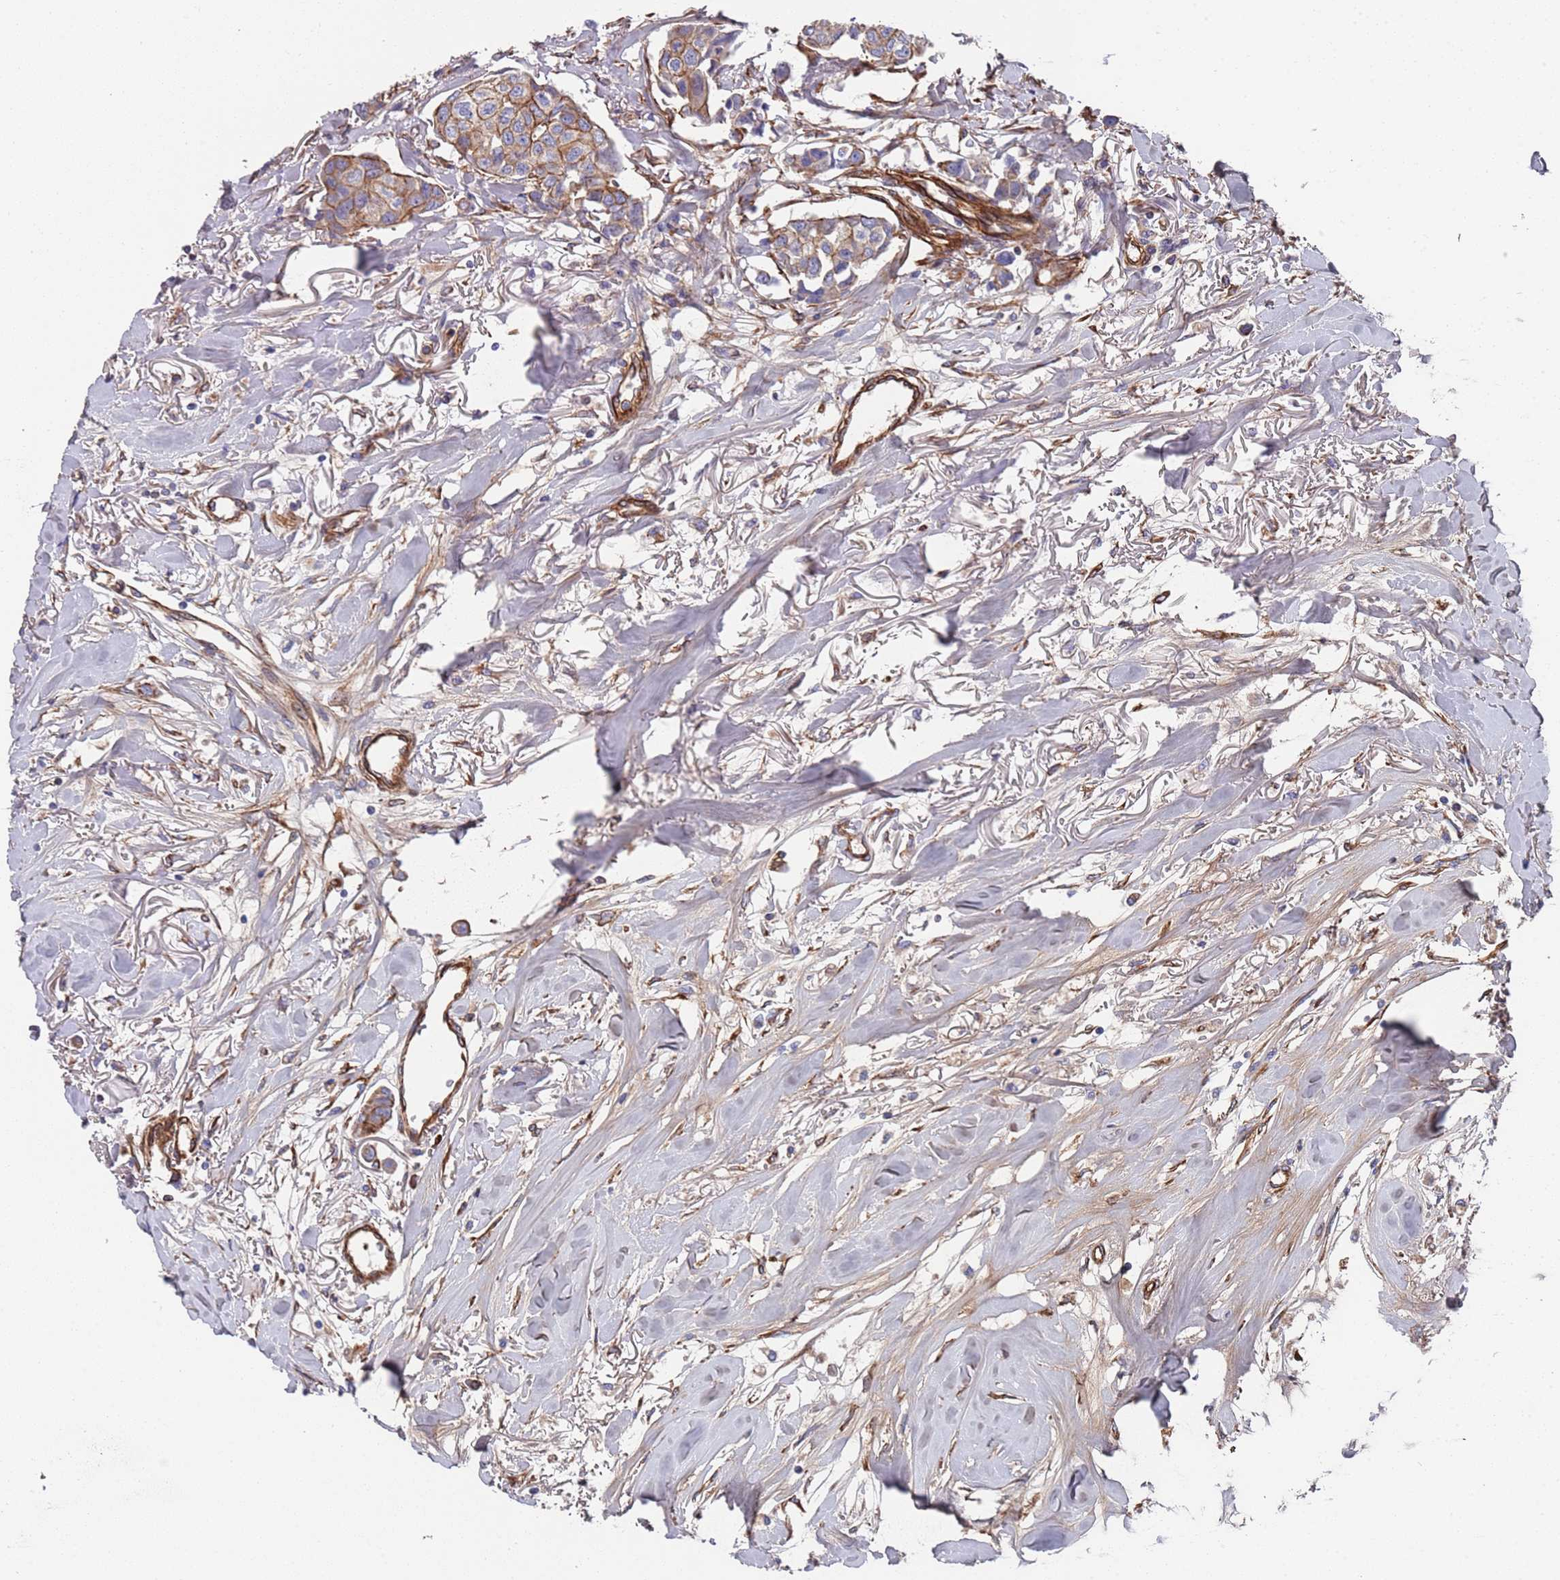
{"staining": {"intensity": "moderate", "quantity": ">75%", "location": "cytoplasmic/membranous"}, "tissue": "breast cancer", "cell_type": "Tumor cells", "image_type": "cancer", "snomed": [{"axis": "morphology", "description": "Duct carcinoma"}, {"axis": "topography", "description": "Breast"}], "caption": "Immunohistochemical staining of human intraductal carcinoma (breast) reveals moderate cytoplasmic/membranous protein positivity in approximately >75% of tumor cells.", "gene": "JAKMIP2", "patient": {"sex": "female", "age": 80}}